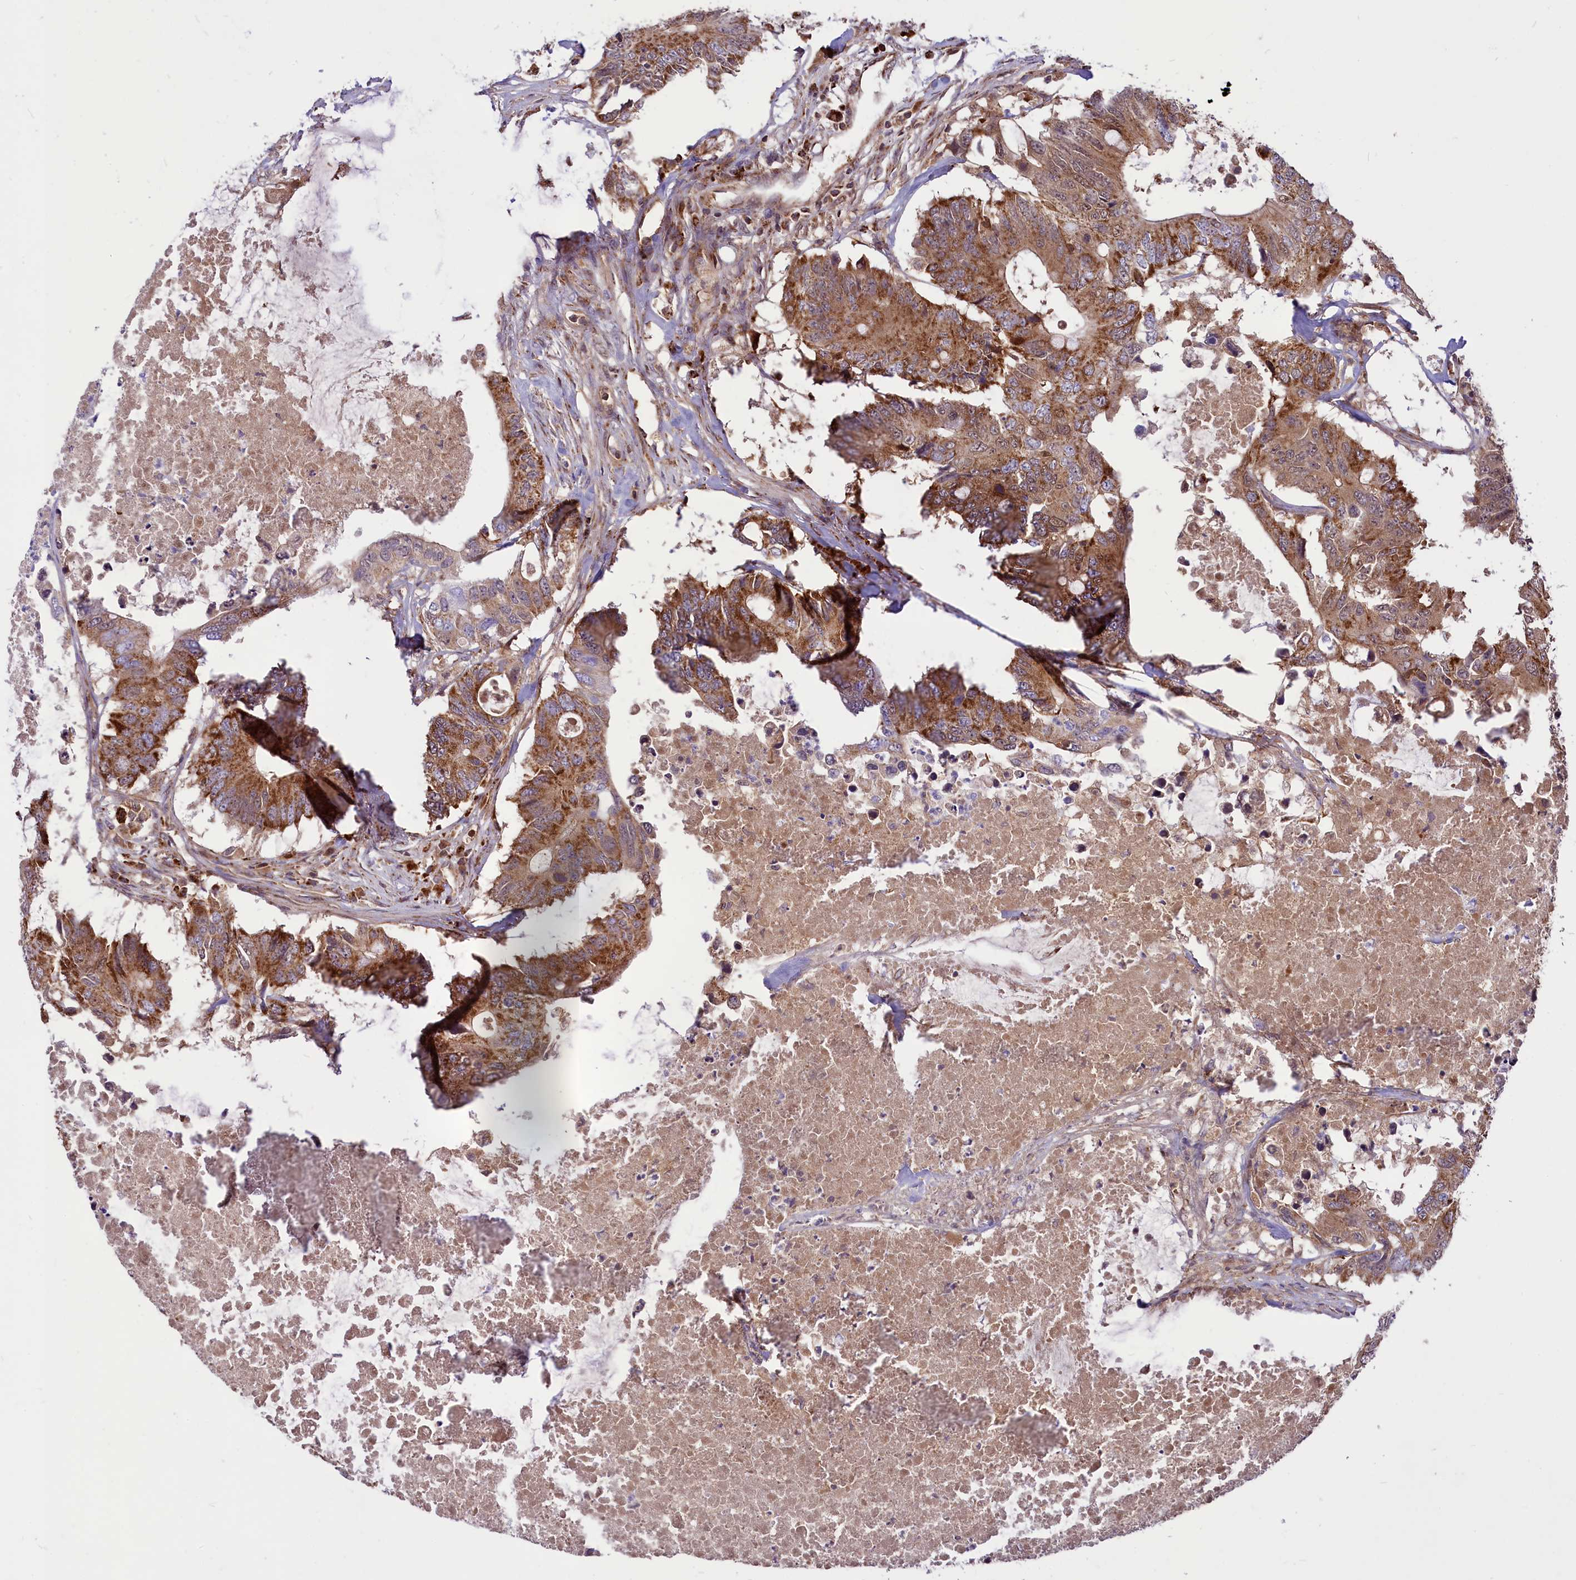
{"staining": {"intensity": "moderate", "quantity": ">75%", "location": "cytoplasmic/membranous"}, "tissue": "colorectal cancer", "cell_type": "Tumor cells", "image_type": "cancer", "snomed": [{"axis": "morphology", "description": "Adenocarcinoma, NOS"}, {"axis": "topography", "description": "Colon"}], "caption": "Immunohistochemistry (IHC) (DAB) staining of human colorectal adenocarcinoma shows moderate cytoplasmic/membranous protein positivity in about >75% of tumor cells.", "gene": "COX17", "patient": {"sex": "male", "age": 71}}